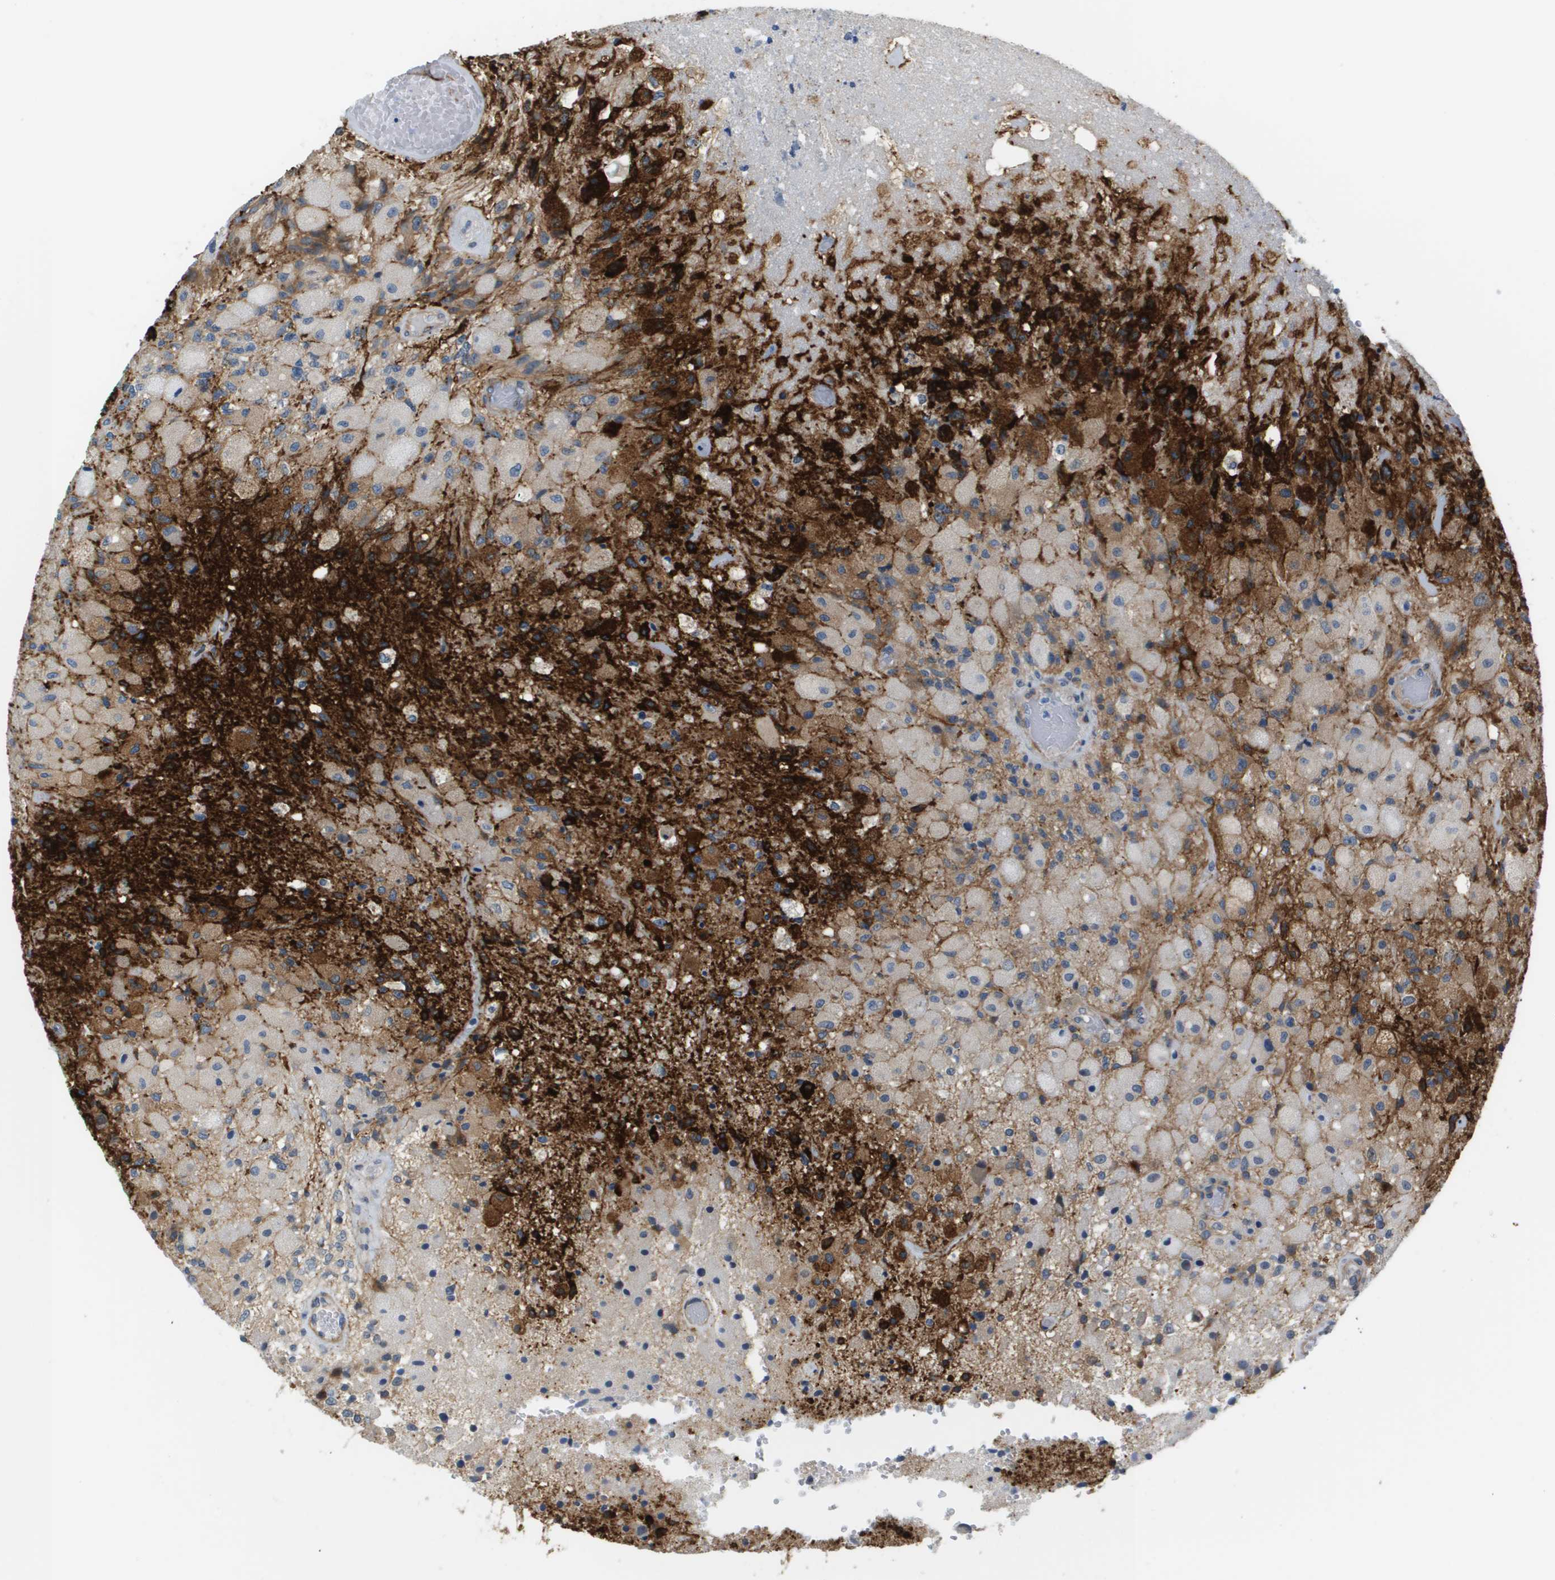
{"staining": {"intensity": "strong", "quantity": "25%-75%", "location": "cytoplasmic/membranous"}, "tissue": "glioma", "cell_type": "Tumor cells", "image_type": "cancer", "snomed": [{"axis": "morphology", "description": "Normal tissue, NOS"}, {"axis": "morphology", "description": "Glioma, malignant, High grade"}, {"axis": "topography", "description": "Cerebral cortex"}], "caption": "A histopathology image showing strong cytoplasmic/membranous expression in approximately 25%-75% of tumor cells in glioma, as visualized by brown immunohistochemical staining.", "gene": "OTUD5", "patient": {"sex": "male", "age": 77}}